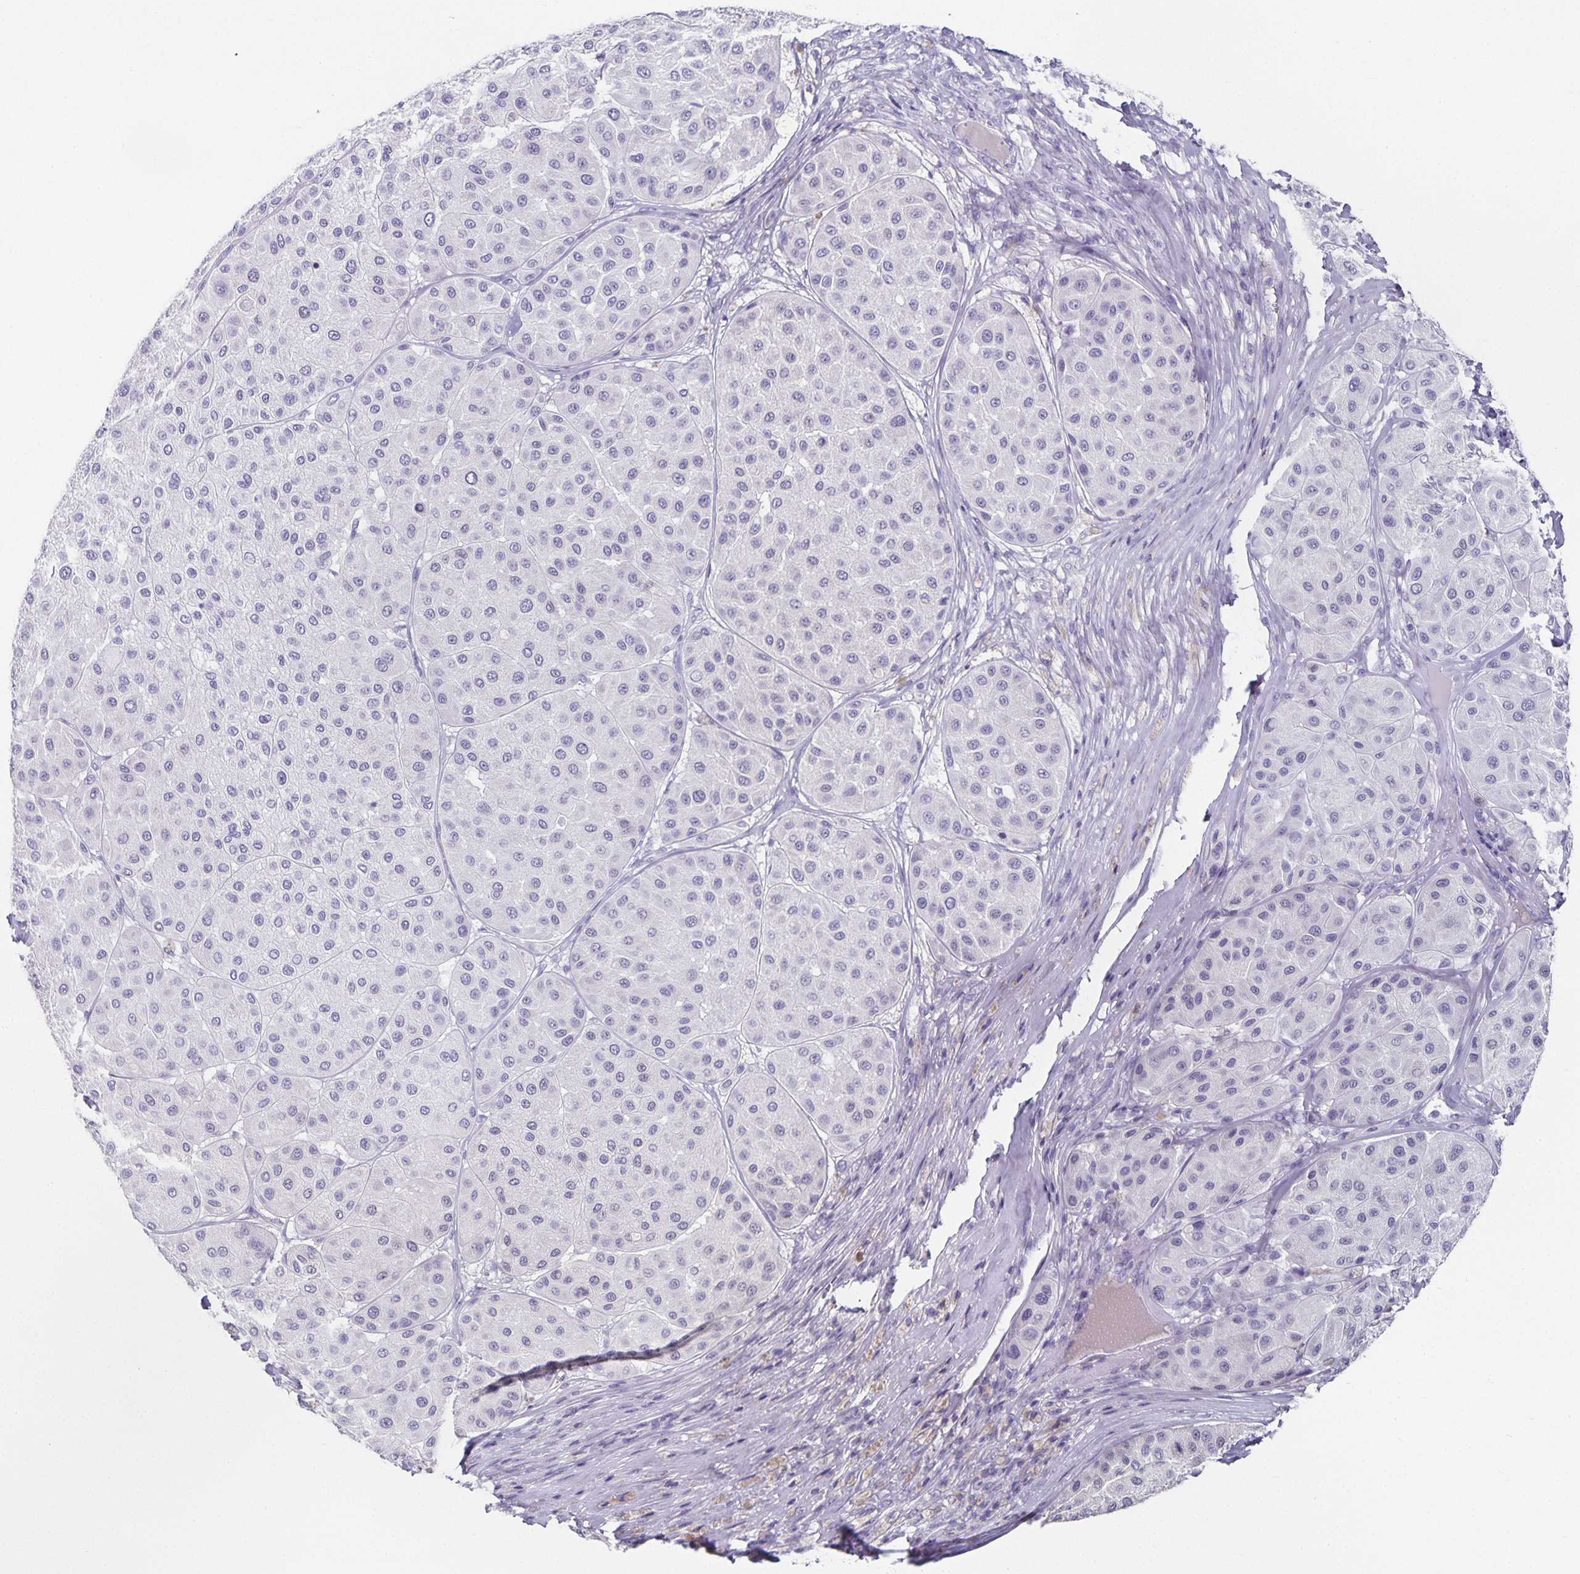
{"staining": {"intensity": "negative", "quantity": "none", "location": "none"}, "tissue": "melanoma", "cell_type": "Tumor cells", "image_type": "cancer", "snomed": [{"axis": "morphology", "description": "Malignant melanoma, Metastatic site"}, {"axis": "topography", "description": "Smooth muscle"}], "caption": "High magnification brightfield microscopy of melanoma stained with DAB (brown) and counterstained with hematoxylin (blue): tumor cells show no significant staining.", "gene": "CHGA", "patient": {"sex": "male", "age": 41}}